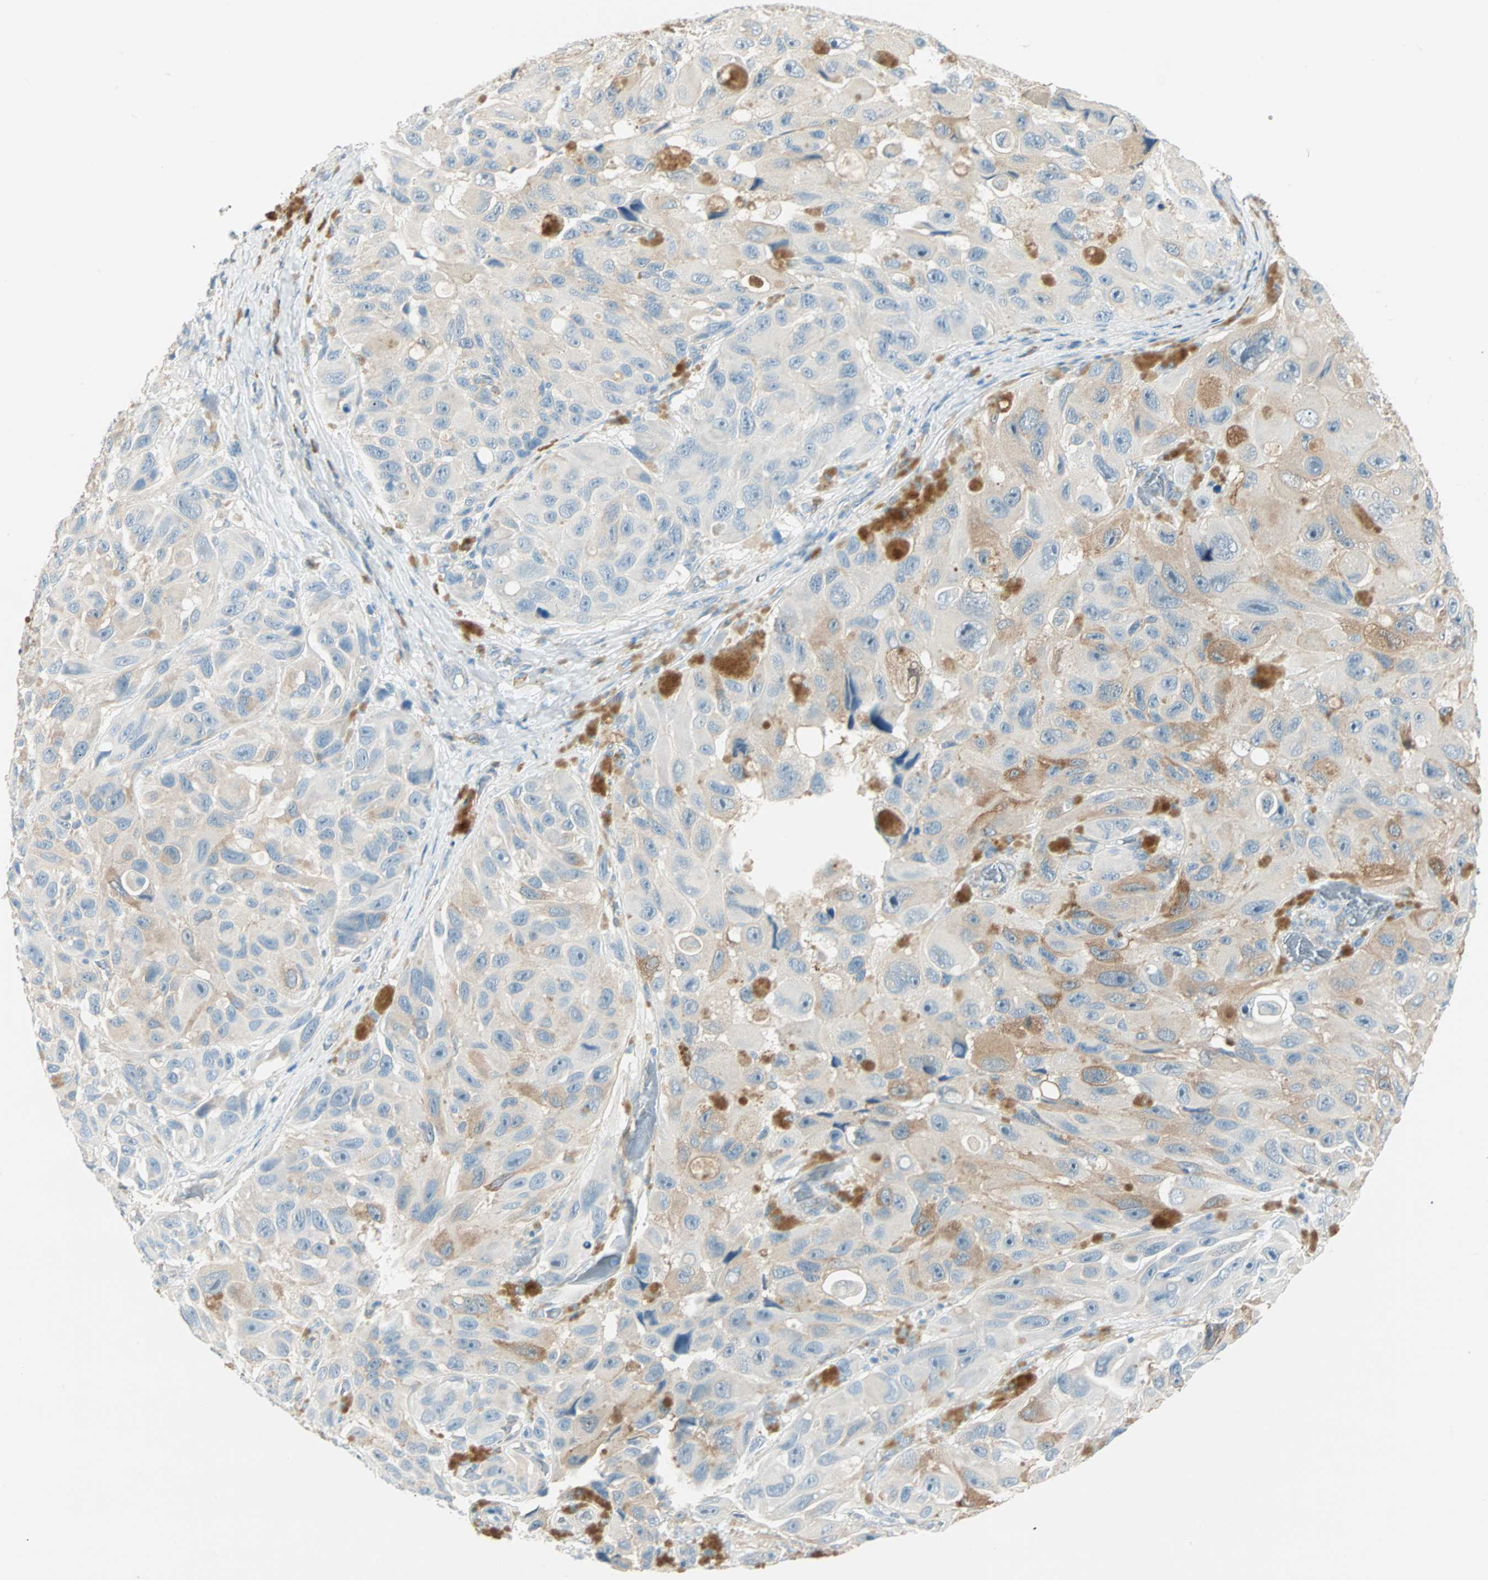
{"staining": {"intensity": "weak", "quantity": "25%-75%", "location": "cytoplasmic/membranous"}, "tissue": "melanoma", "cell_type": "Tumor cells", "image_type": "cancer", "snomed": [{"axis": "morphology", "description": "Malignant melanoma, NOS"}, {"axis": "topography", "description": "Skin"}], "caption": "Melanoma tissue displays weak cytoplasmic/membranous expression in about 25%-75% of tumor cells, visualized by immunohistochemistry. Using DAB (brown) and hematoxylin (blue) stains, captured at high magnification using brightfield microscopy.", "gene": "ATF6", "patient": {"sex": "female", "age": 73}}